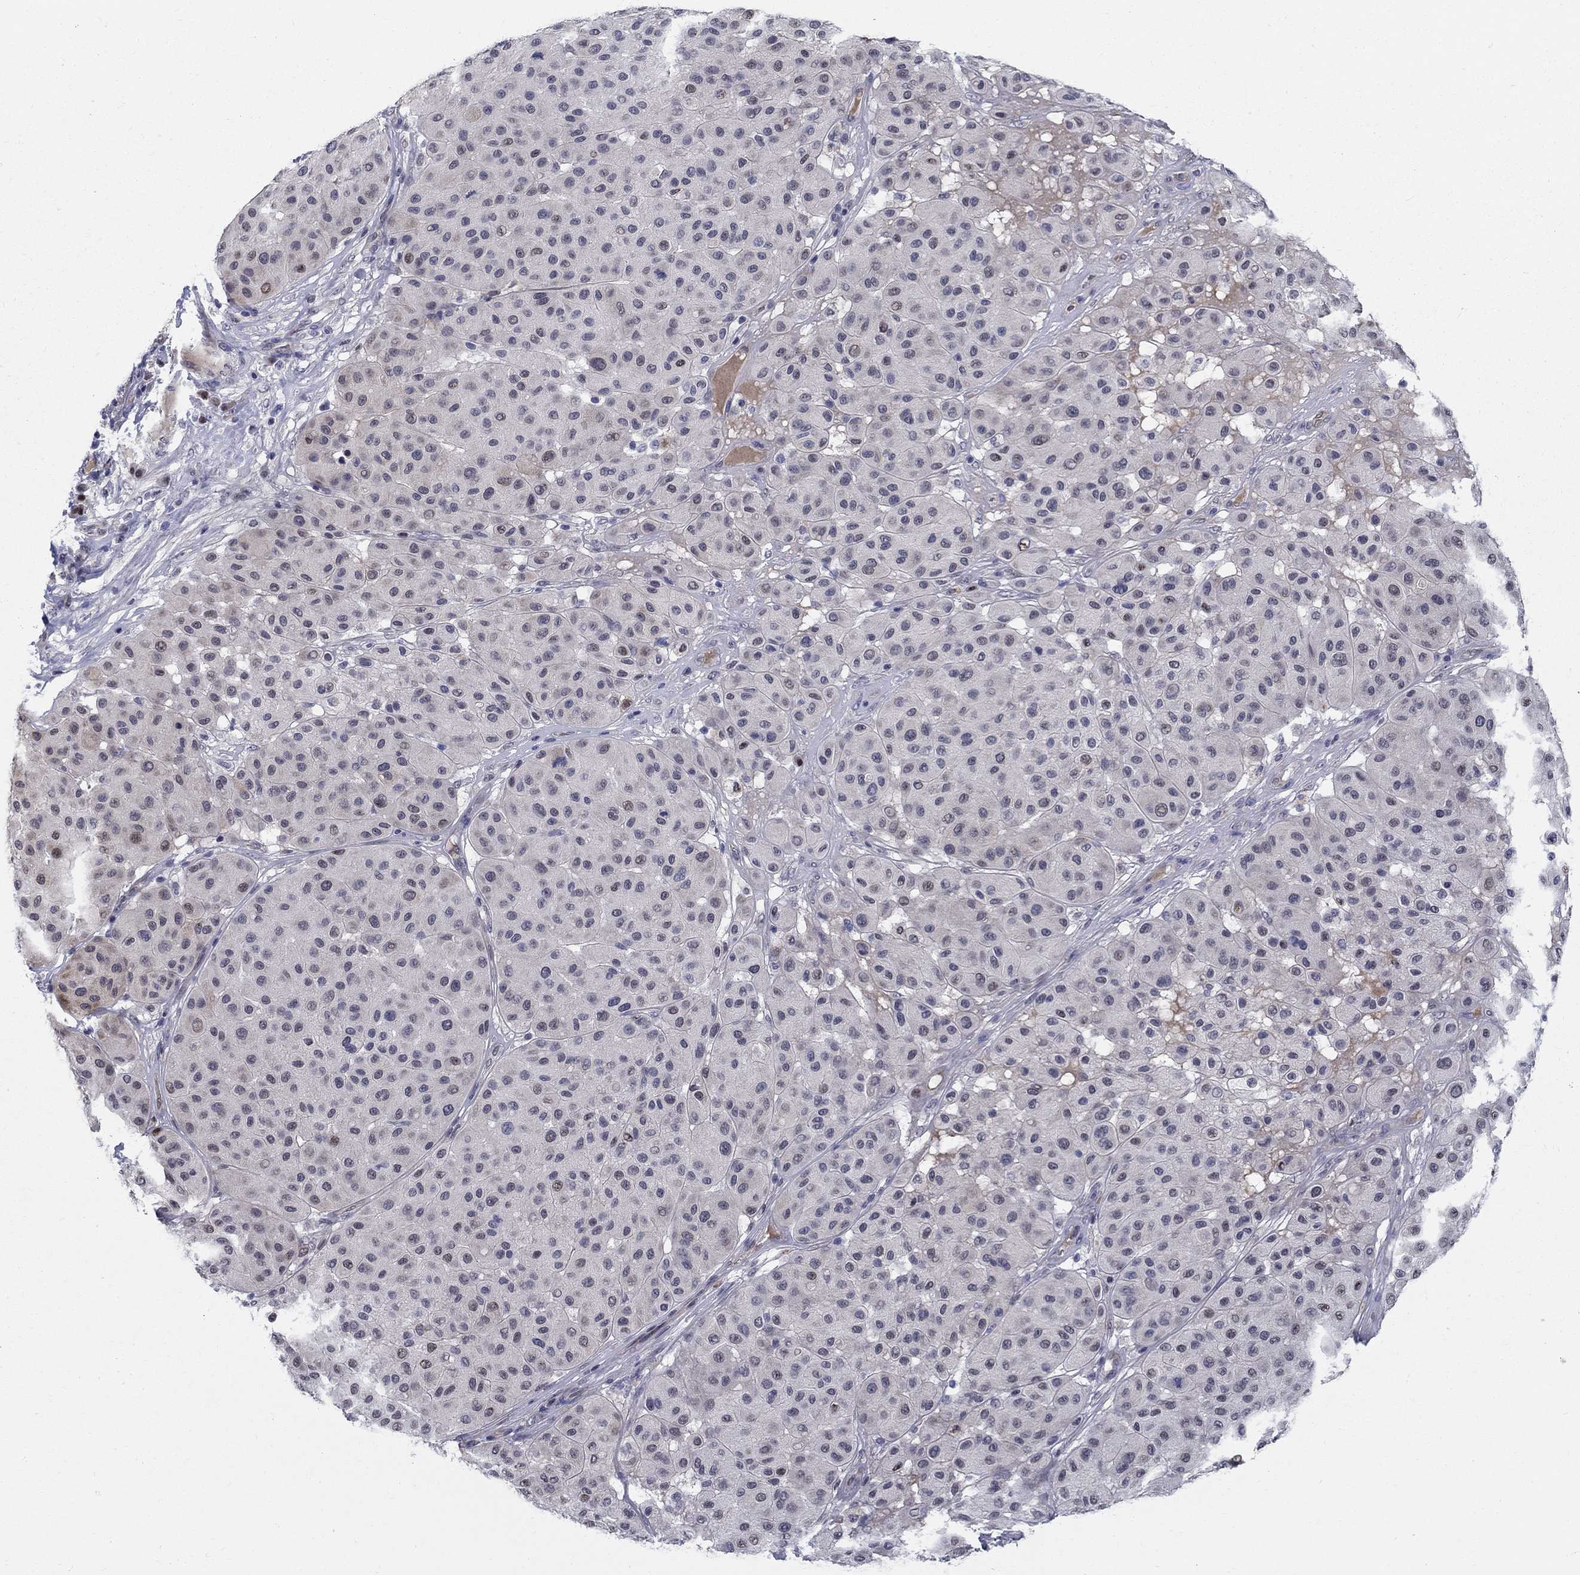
{"staining": {"intensity": "weak", "quantity": "<25%", "location": "nuclear"}, "tissue": "melanoma", "cell_type": "Tumor cells", "image_type": "cancer", "snomed": [{"axis": "morphology", "description": "Malignant melanoma, Metastatic site"}, {"axis": "topography", "description": "Smooth muscle"}], "caption": "There is no significant expression in tumor cells of melanoma.", "gene": "C16orf46", "patient": {"sex": "male", "age": 41}}